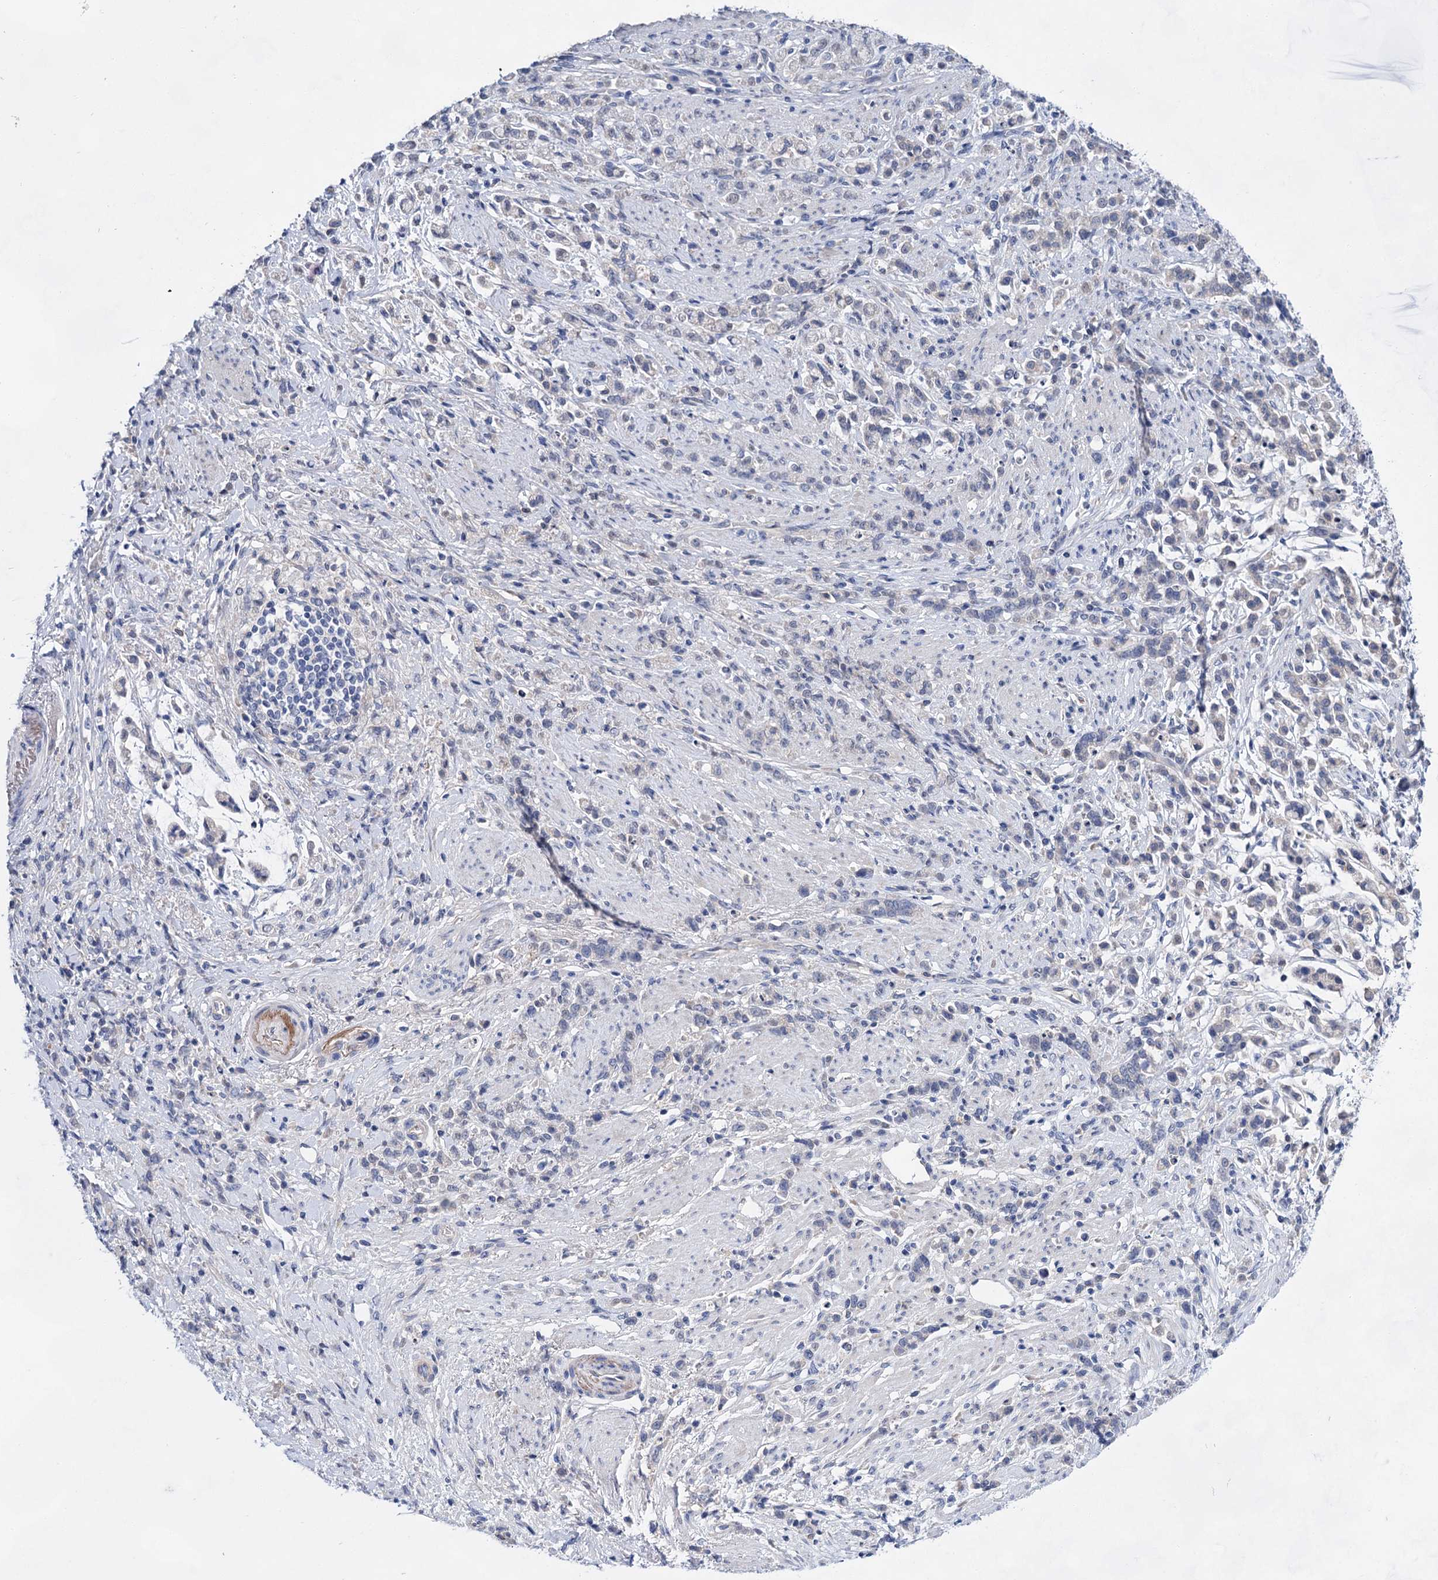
{"staining": {"intensity": "negative", "quantity": "none", "location": "none"}, "tissue": "stomach cancer", "cell_type": "Tumor cells", "image_type": "cancer", "snomed": [{"axis": "morphology", "description": "Adenocarcinoma, NOS"}, {"axis": "topography", "description": "Stomach"}], "caption": "Protein analysis of adenocarcinoma (stomach) displays no significant expression in tumor cells.", "gene": "MORN3", "patient": {"sex": "female", "age": 60}}